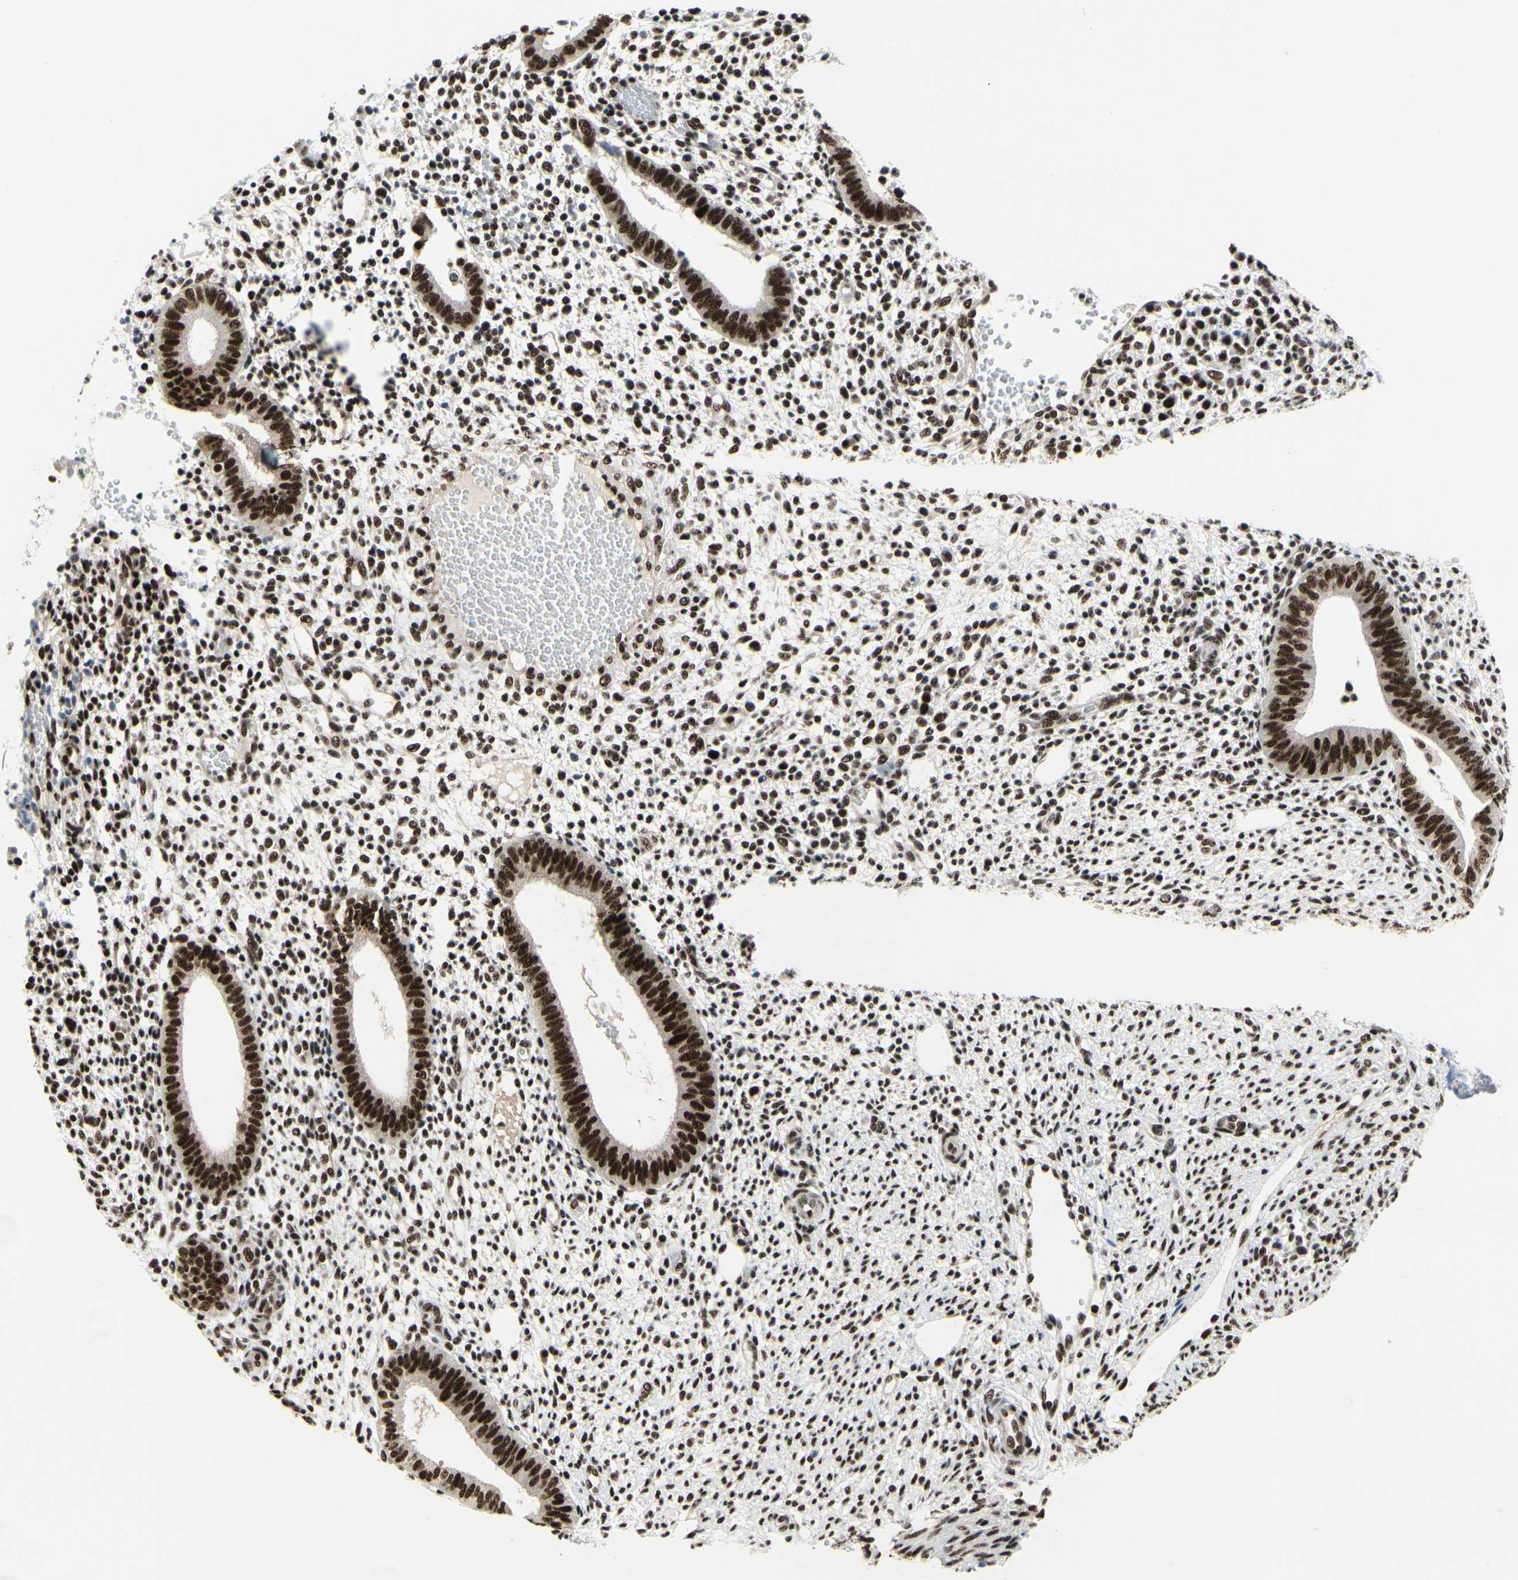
{"staining": {"intensity": "strong", "quantity": "25%-75%", "location": "nuclear"}, "tissue": "endometrium", "cell_type": "Cells in endometrial stroma", "image_type": "normal", "snomed": [{"axis": "morphology", "description": "Normal tissue, NOS"}, {"axis": "topography", "description": "Endometrium"}], "caption": "Brown immunohistochemical staining in unremarkable human endometrium demonstrates strong nuclear staining in about 25%-75% of cells in endometrial stroma.", "gene": "SRSF11", "patient": {"sex": "female", "age": 35}}